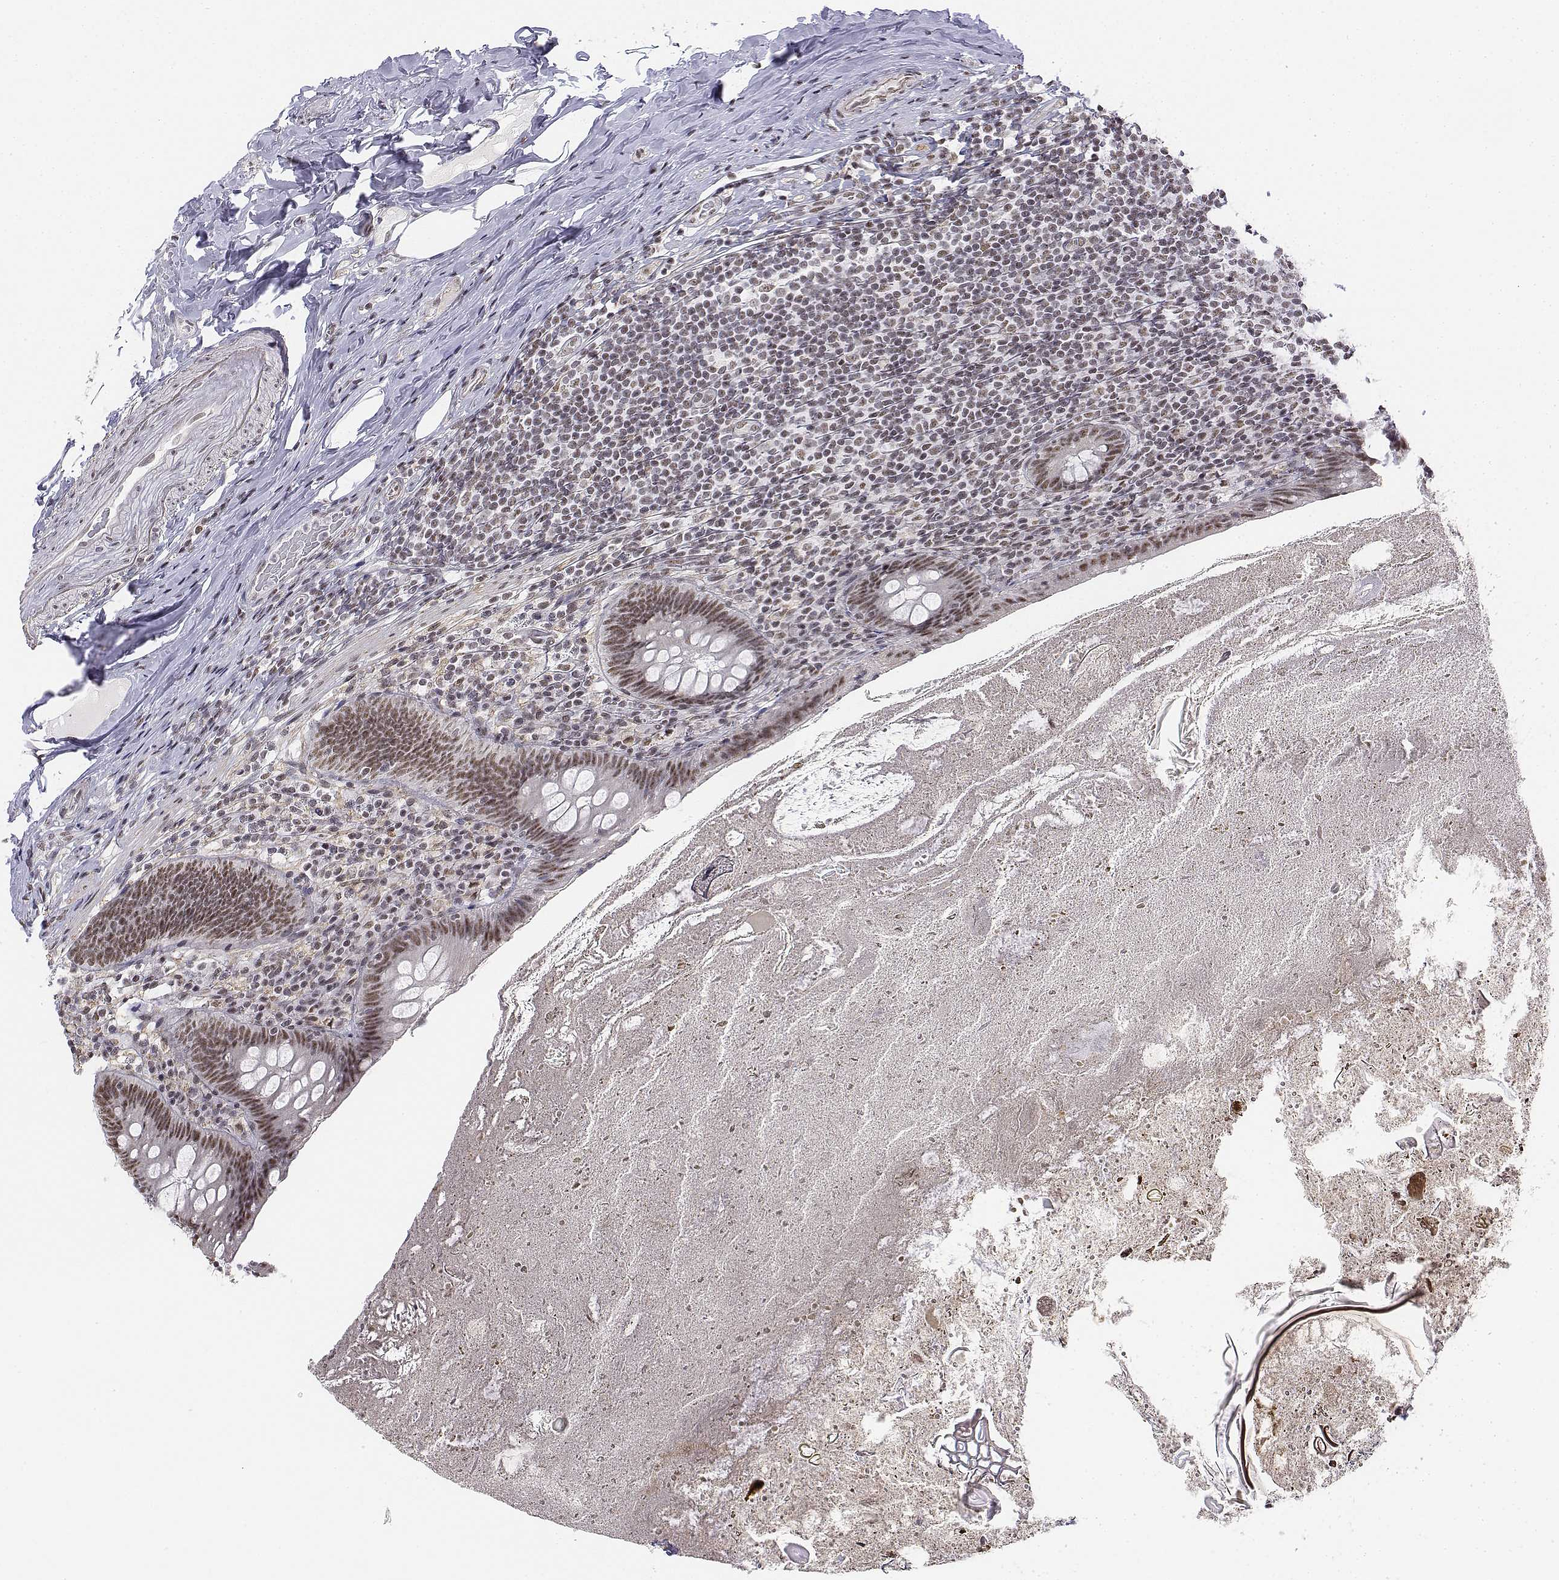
{"staining": {"intensity": "moderate", "quantity": ">75%", "location": "nuclear"}, "tissue": "appendix", "cell_type": "Glandular cells", "image_type": "normal", "snomed": [{"axis": "morphology", "description": "Normal tissue, NOS"}, {"axis": "topography", "description": "Appendix"}], "caption": "Immunohistochemical staining of benign human appendix shows medium levels of moderate nuclear staining in about >75% of glandular cells.", "gene": "SETD1A", "patient": {"sex": "male", "age": 47}}